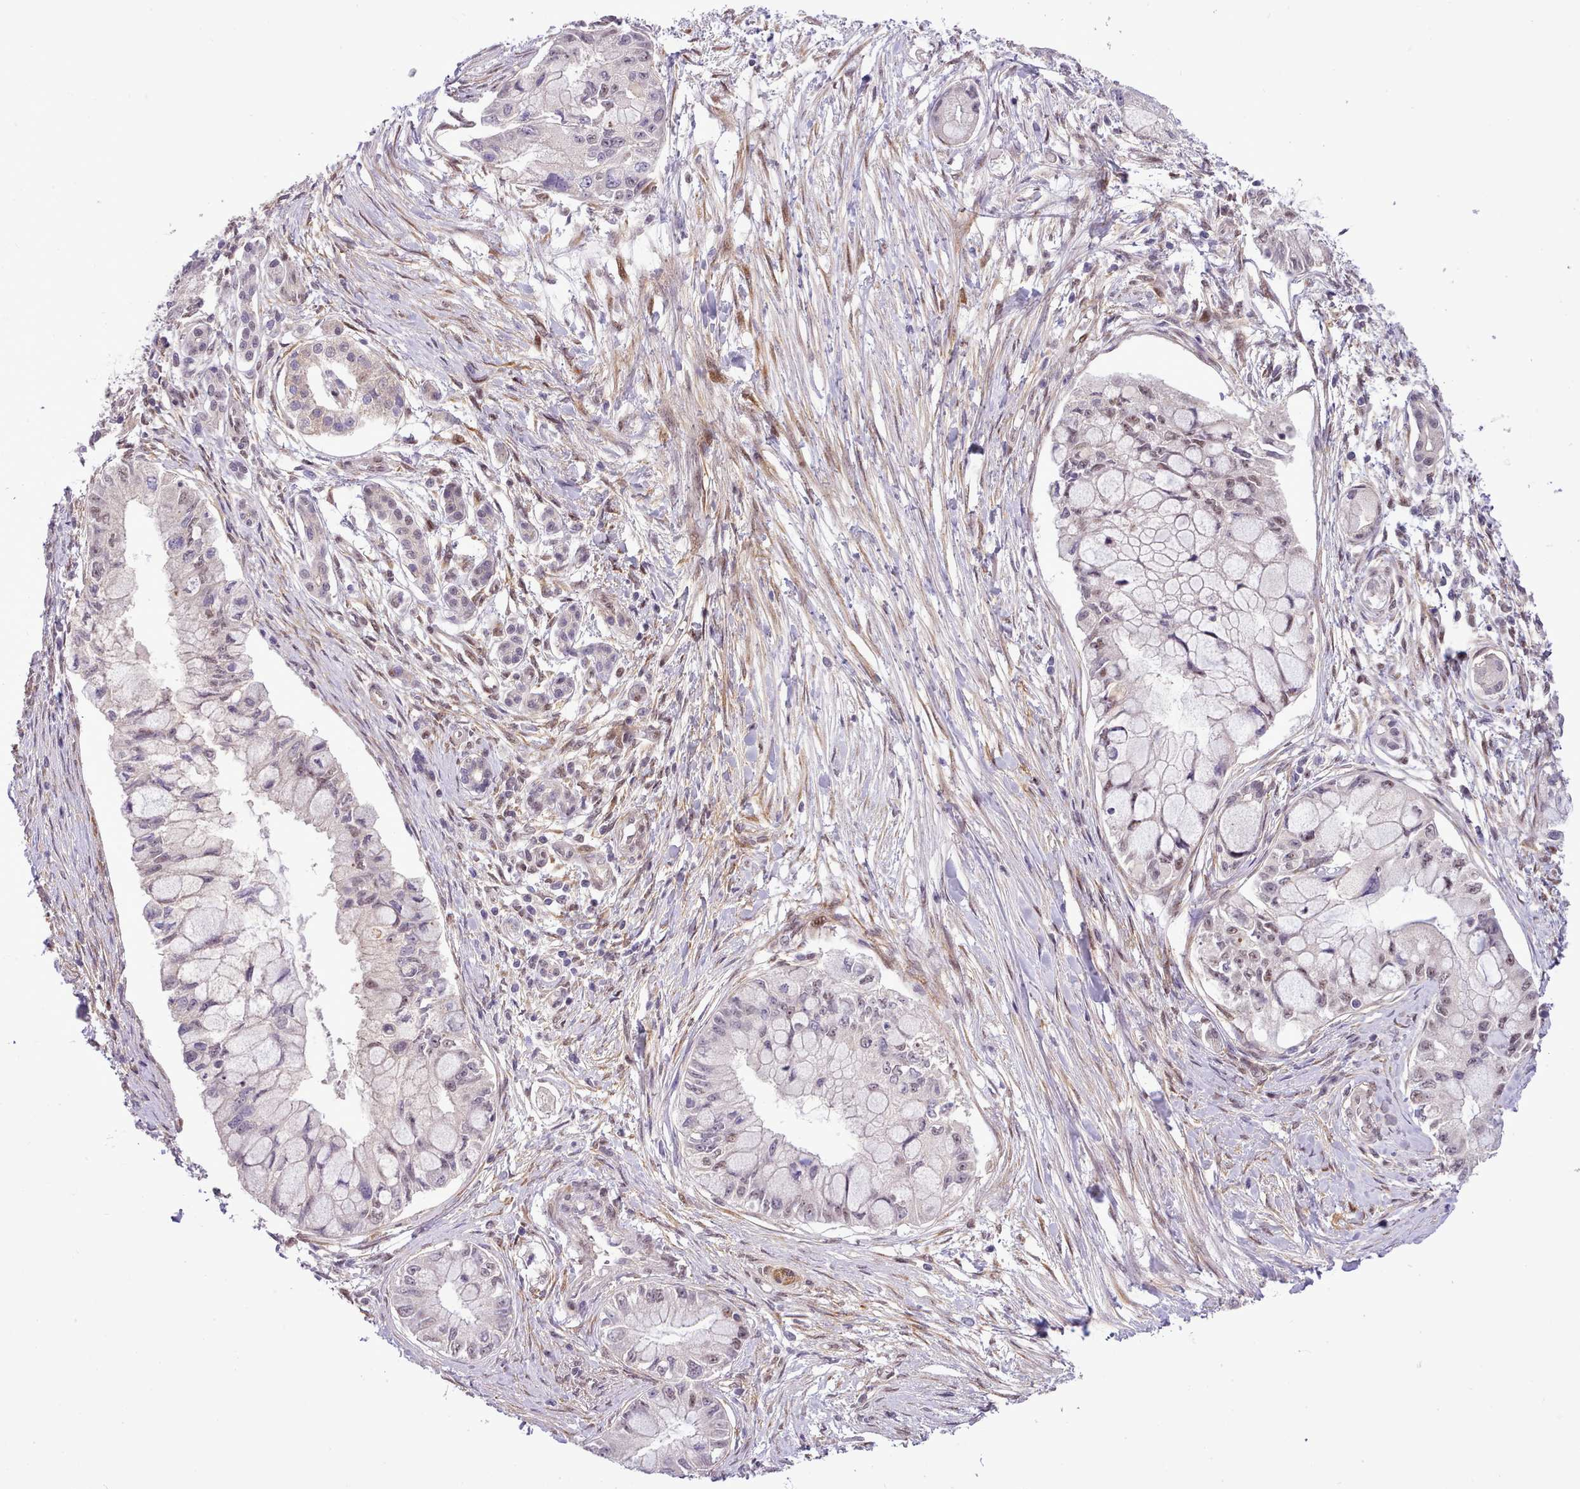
{"staining": {"intensity": "weak", "quantity": "<25%", "location": "nuclear"}, "tissue": "pancreatic cancer", "cell_type": "Tumor cells", "image_type": "cancer", "snomed": [{"axis": "morphology", "description": "Adenocarcinoma, NOS"}, {"axis": "topography", "description": "Pancreas"}], "caption": "A high-resolution image shows immunohistochemistry staining of adenocarcinoma (pancreatic), which exhibits no significant expression in tumor cells. (DAB (3,3'-diaminobenzidine) immunohistochemistry, high magnification).", "gene": "HOXB7", "patient": {"sex": "male", "age": 48}}